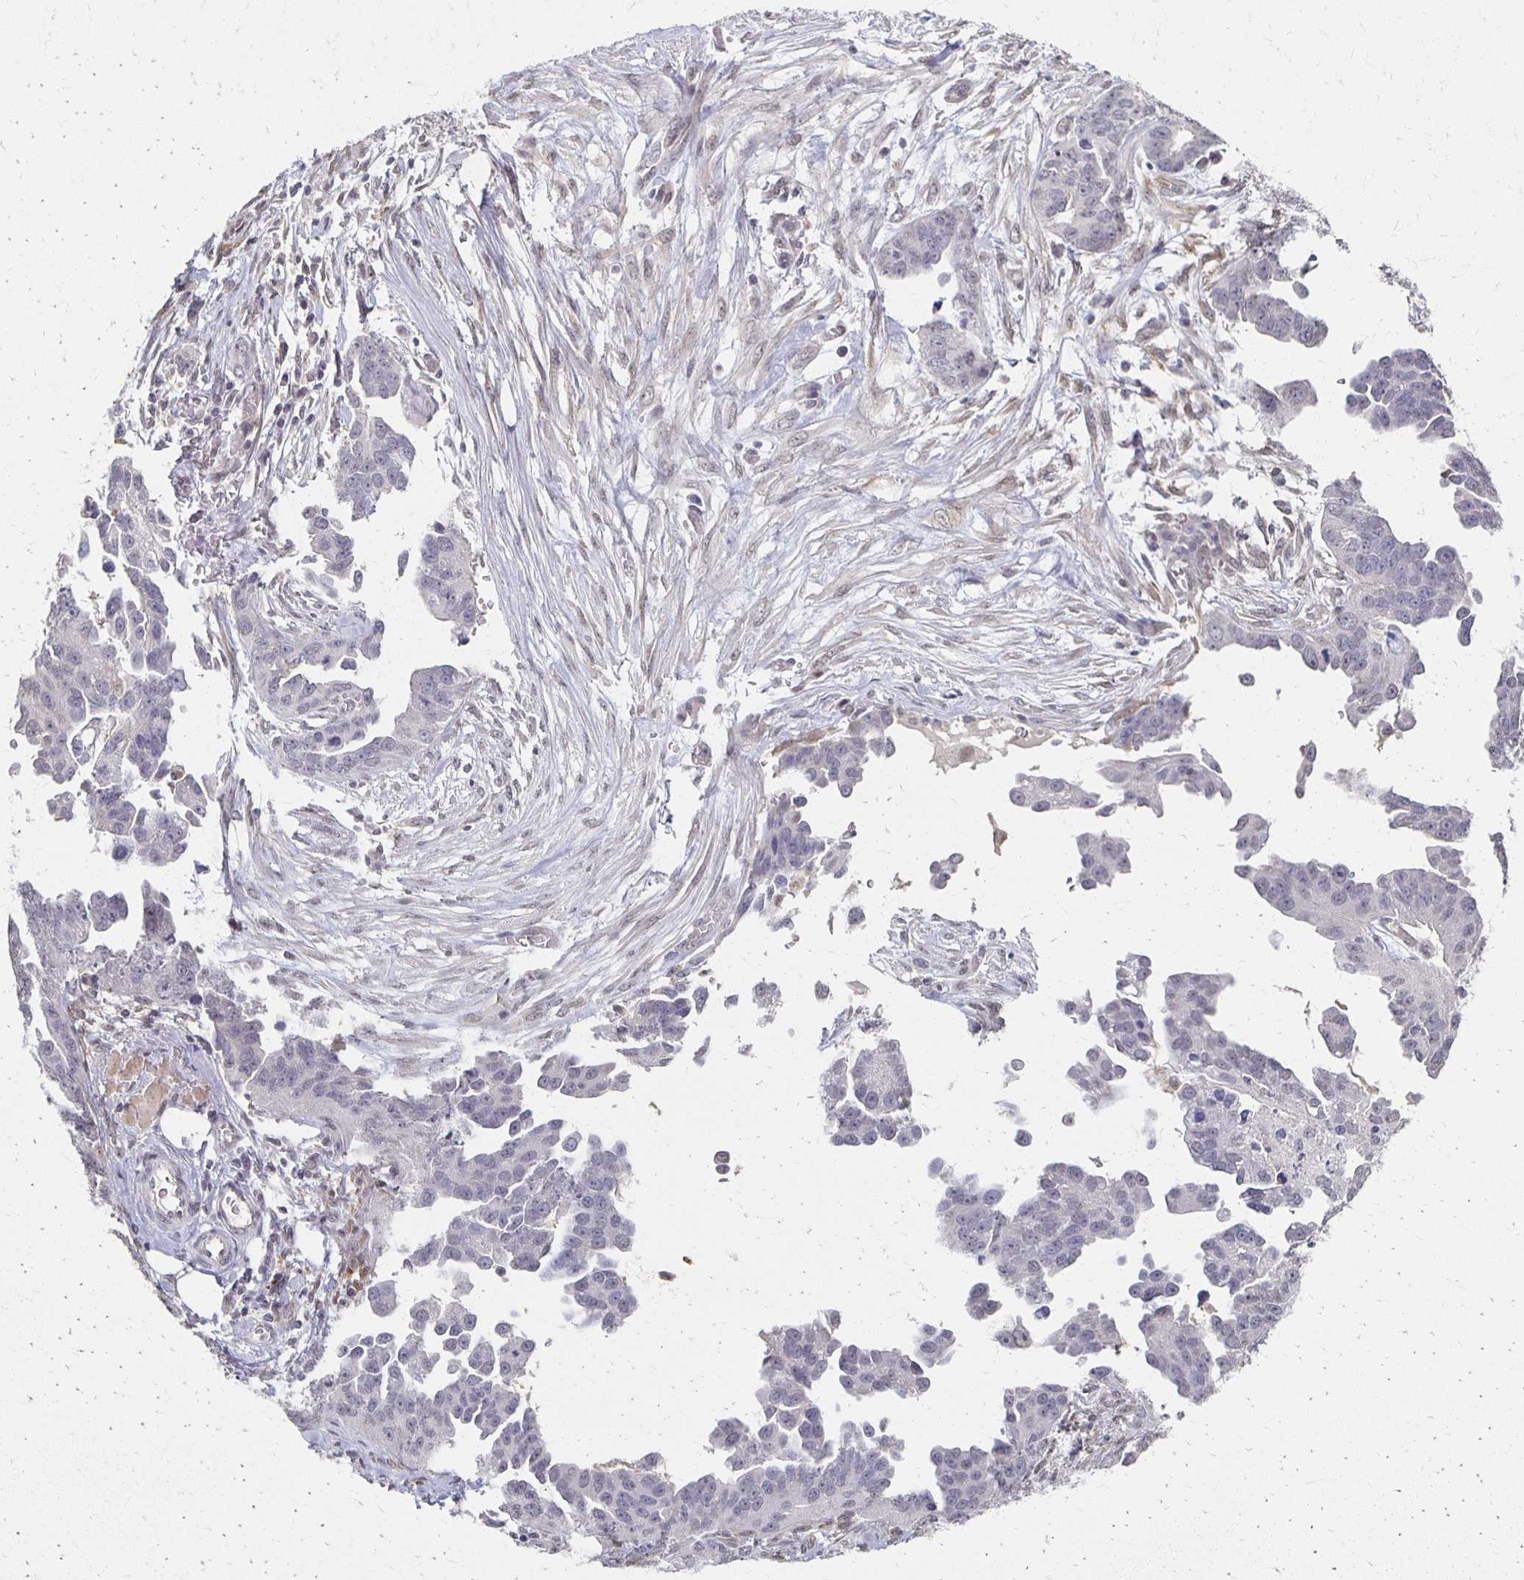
{"staining": {"intensity": "negative", "quantity": "none", "location": "none"}, "tissue": "ovarian cancer", "cell_type": "Tumor cells", "image_type": "cancer", "snomed": [{"axis": "morphology", "description": "Cystadenocarcinoma, serous, NOS"}, {"axis": "topography", "description": "Ovary"}], "caption": "This is a photomicrograph of IHC staining of ovarian serous cystadenocarcinoma, which shows no staining in tumor cells.", "gene": "DAB1", "patient": {"sex": "female", "age": 75}}